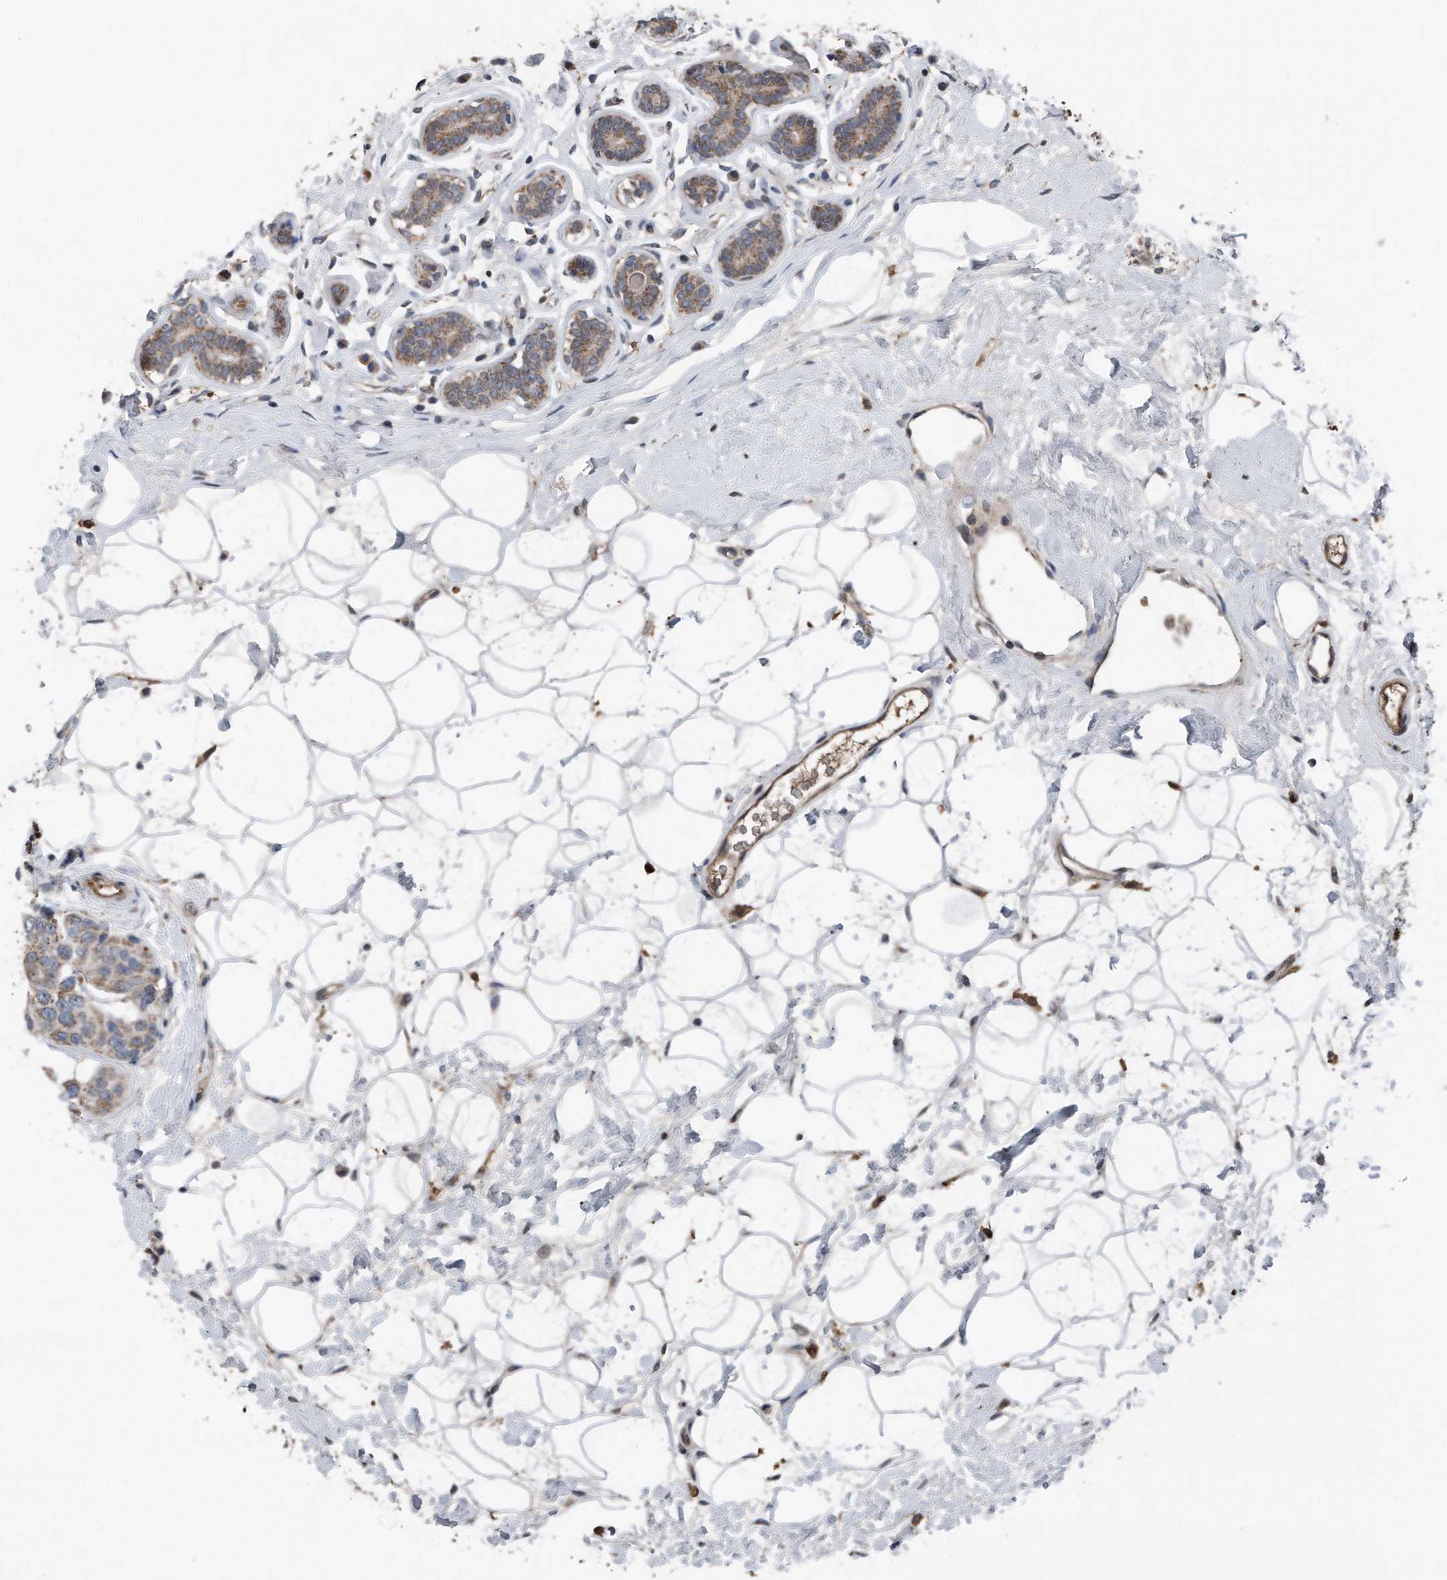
{"staining": {"intensity": "weak", "quantity": ">75%", "location": "cytoplasmic/membranous"}, "tissue": "breast cancer", "cell_type": "Tumor cells", "image_type": "cancer", "snomed": [{"axis": "morphology", "description": "Normal tissue, NOS"}, {"axis": "morphology", "description": "Duct carcinoma"}, {"axis": "topography", "description": "Breast"}], "caption": "Immunohistochemistry (DAB) staining of human intraductal carcinoma (breast) exhibits weak cytoplasmic/membranous protein expression in approximately >75% of tumor cells. The protein of interest is stained brown, and the nuclei are stained in blue (DAB (3,3'-diaminobenzidine) IHC with brightfield microscopy, high magnification).", "gene": "DST", "patient": {"sex": "female", "age": 39}}